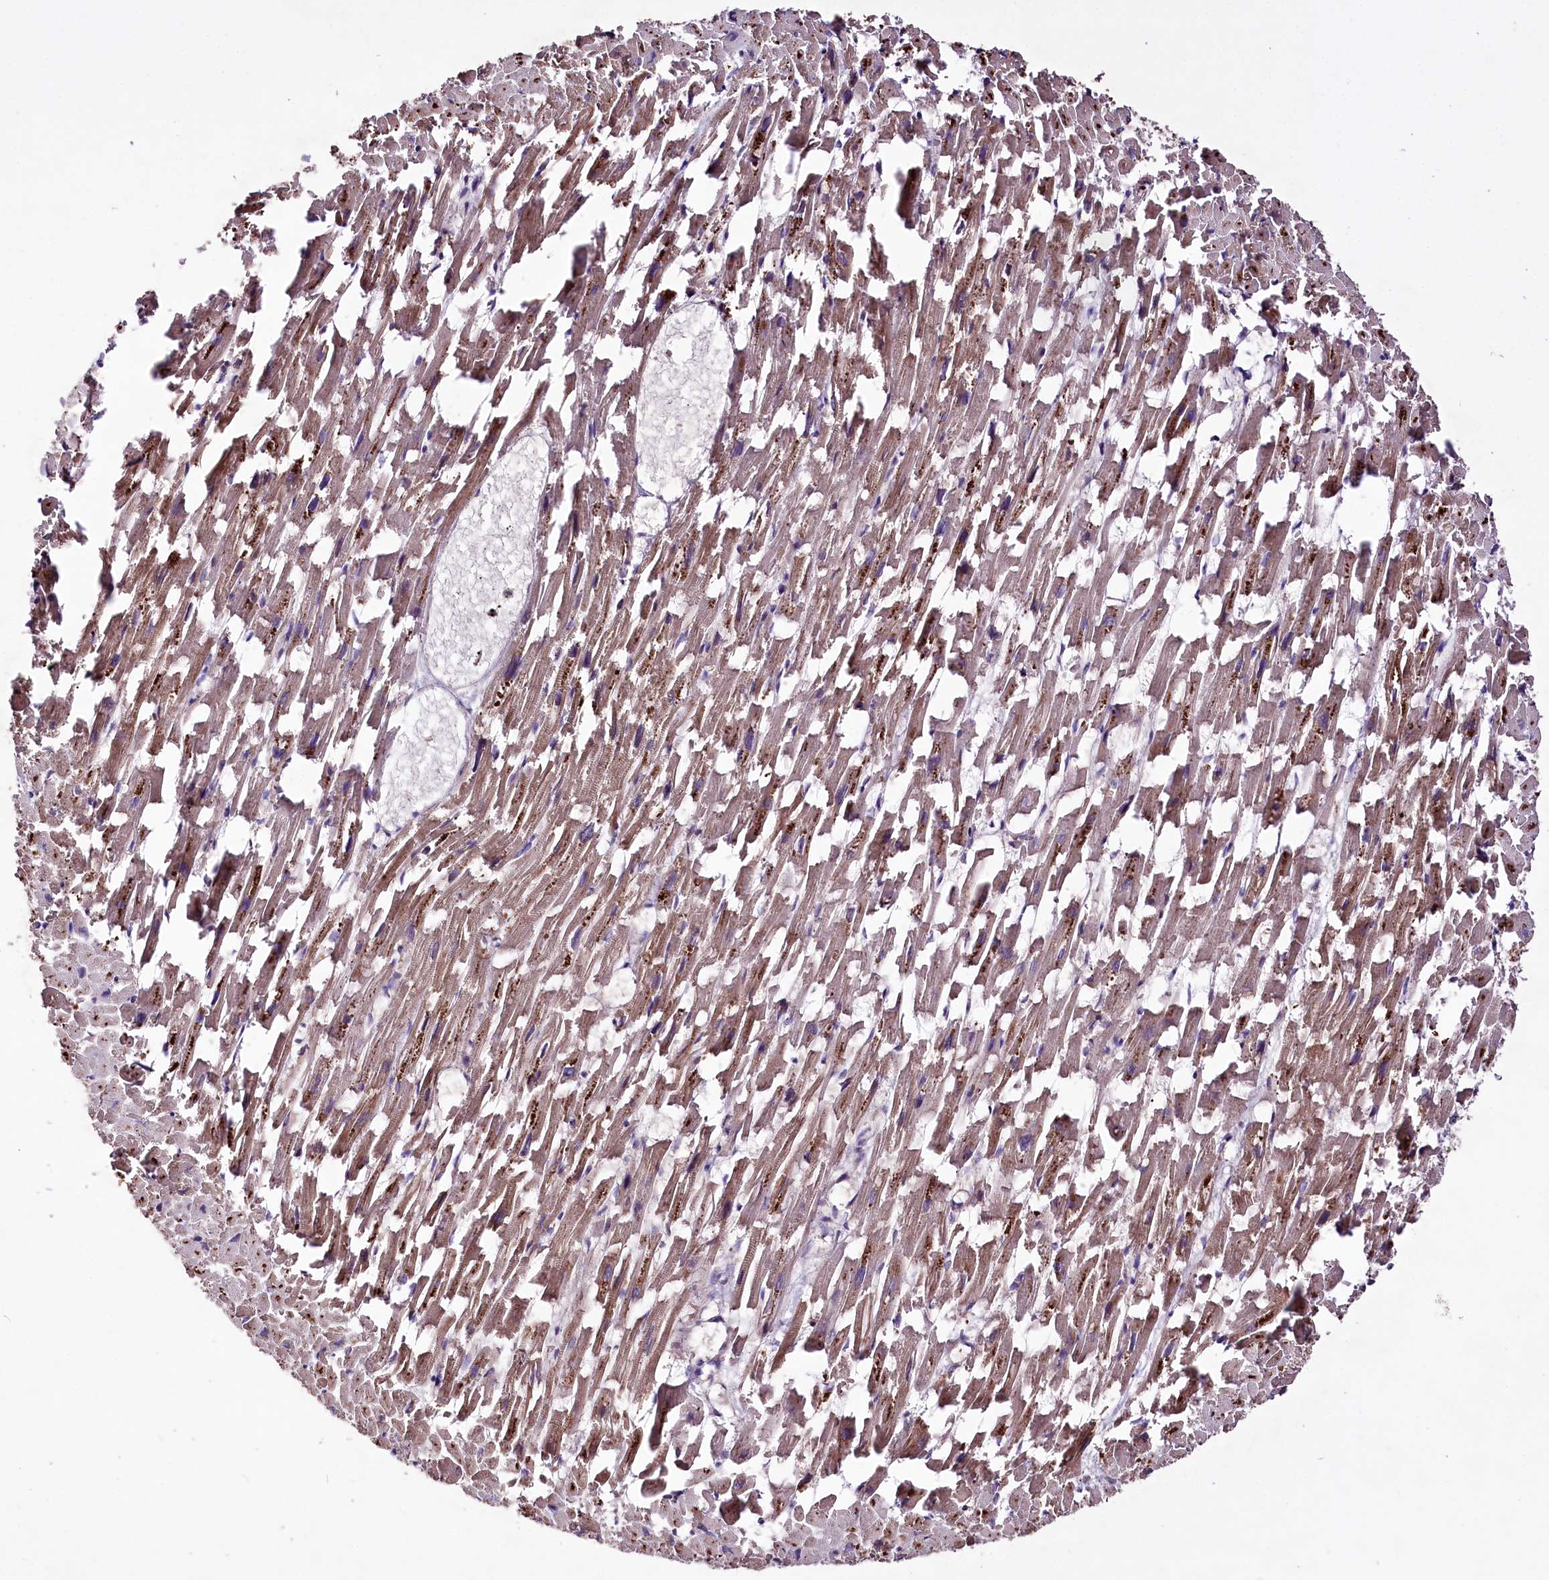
{"staining": {"intensity": "moderate", "quantity": ">75%", "location": "cytoplasmic/membranous"}, "tissue": "heart muscle", "cell_type": "Cardiomyocytes", "image_type": "normal", "snomed": [{"axis": "morphology", "description": "Normal tissue, NOS"}, {"axis": "topography", "description": "Heart"}], "caption": "Cardiomyocytes display medium levels of moderate cytoplasmic/membranous staining in approximately >75% of cells in unremarkable human heart muscle. Nuclei are stained in blue.", "gene": "WWC1", "patient": {"sex": "female", "age": 64}}